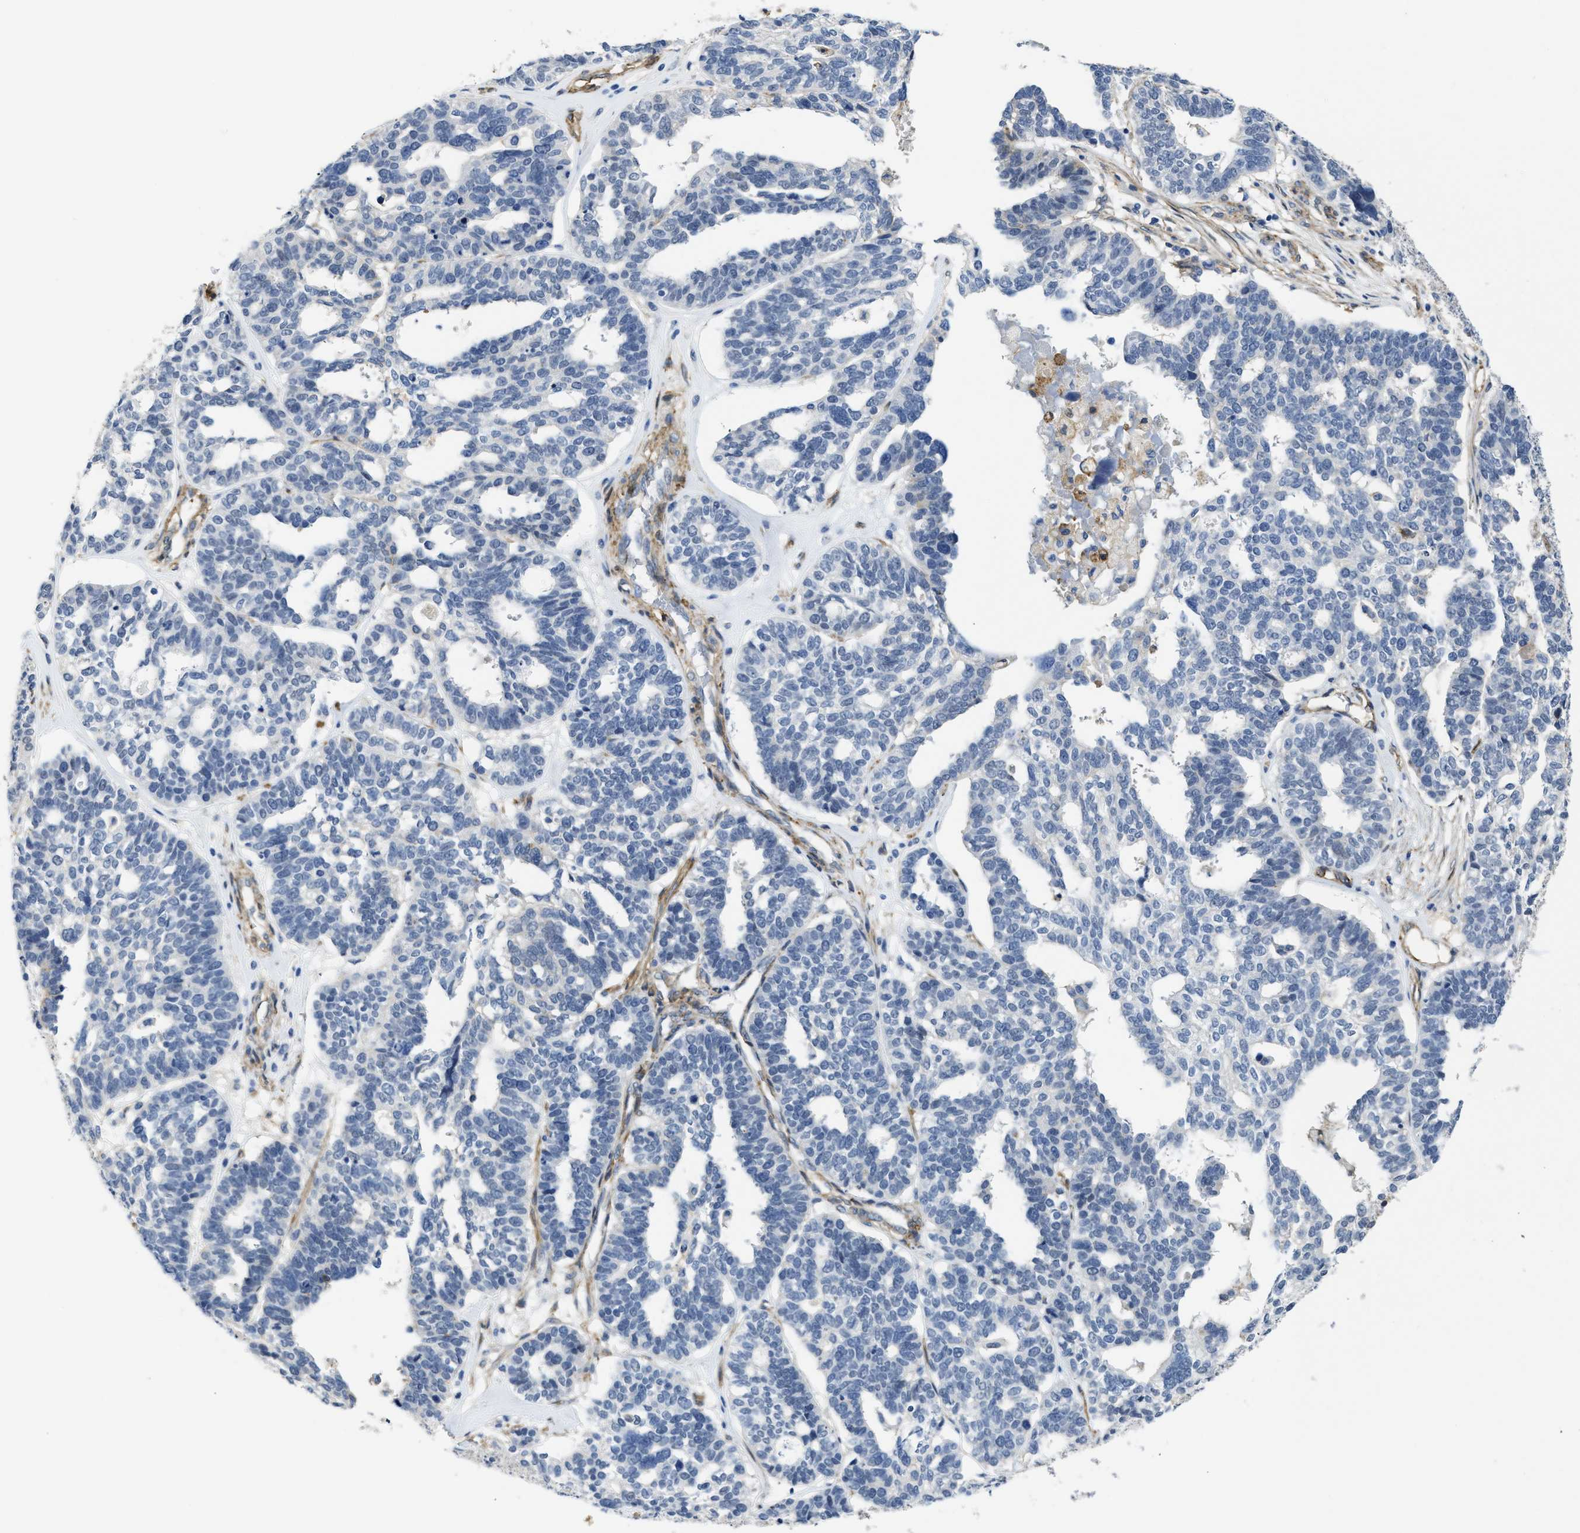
{"staining": {"intensity": "negative", "quantity": "none", "location": "none"}, "tissue": "ovarian cancer", "cell_type": "Tumor cells", "image_type": "cancer", "snomed": [{"axis": "morphology", "description": "Cystadenocarcinoma, serous, NOS"}, {"axis": "topography", "description": "Ovary"}], "caption": "Immunohistochemistry (IHC) micrograph of neoplastic tissue: serous cystadenocarcinoma (ovarian) stained with DAB shows no significant protein staining in tumor cells.", "gene": "NAB1", "patient": {"sex": "female", "age": 59}}